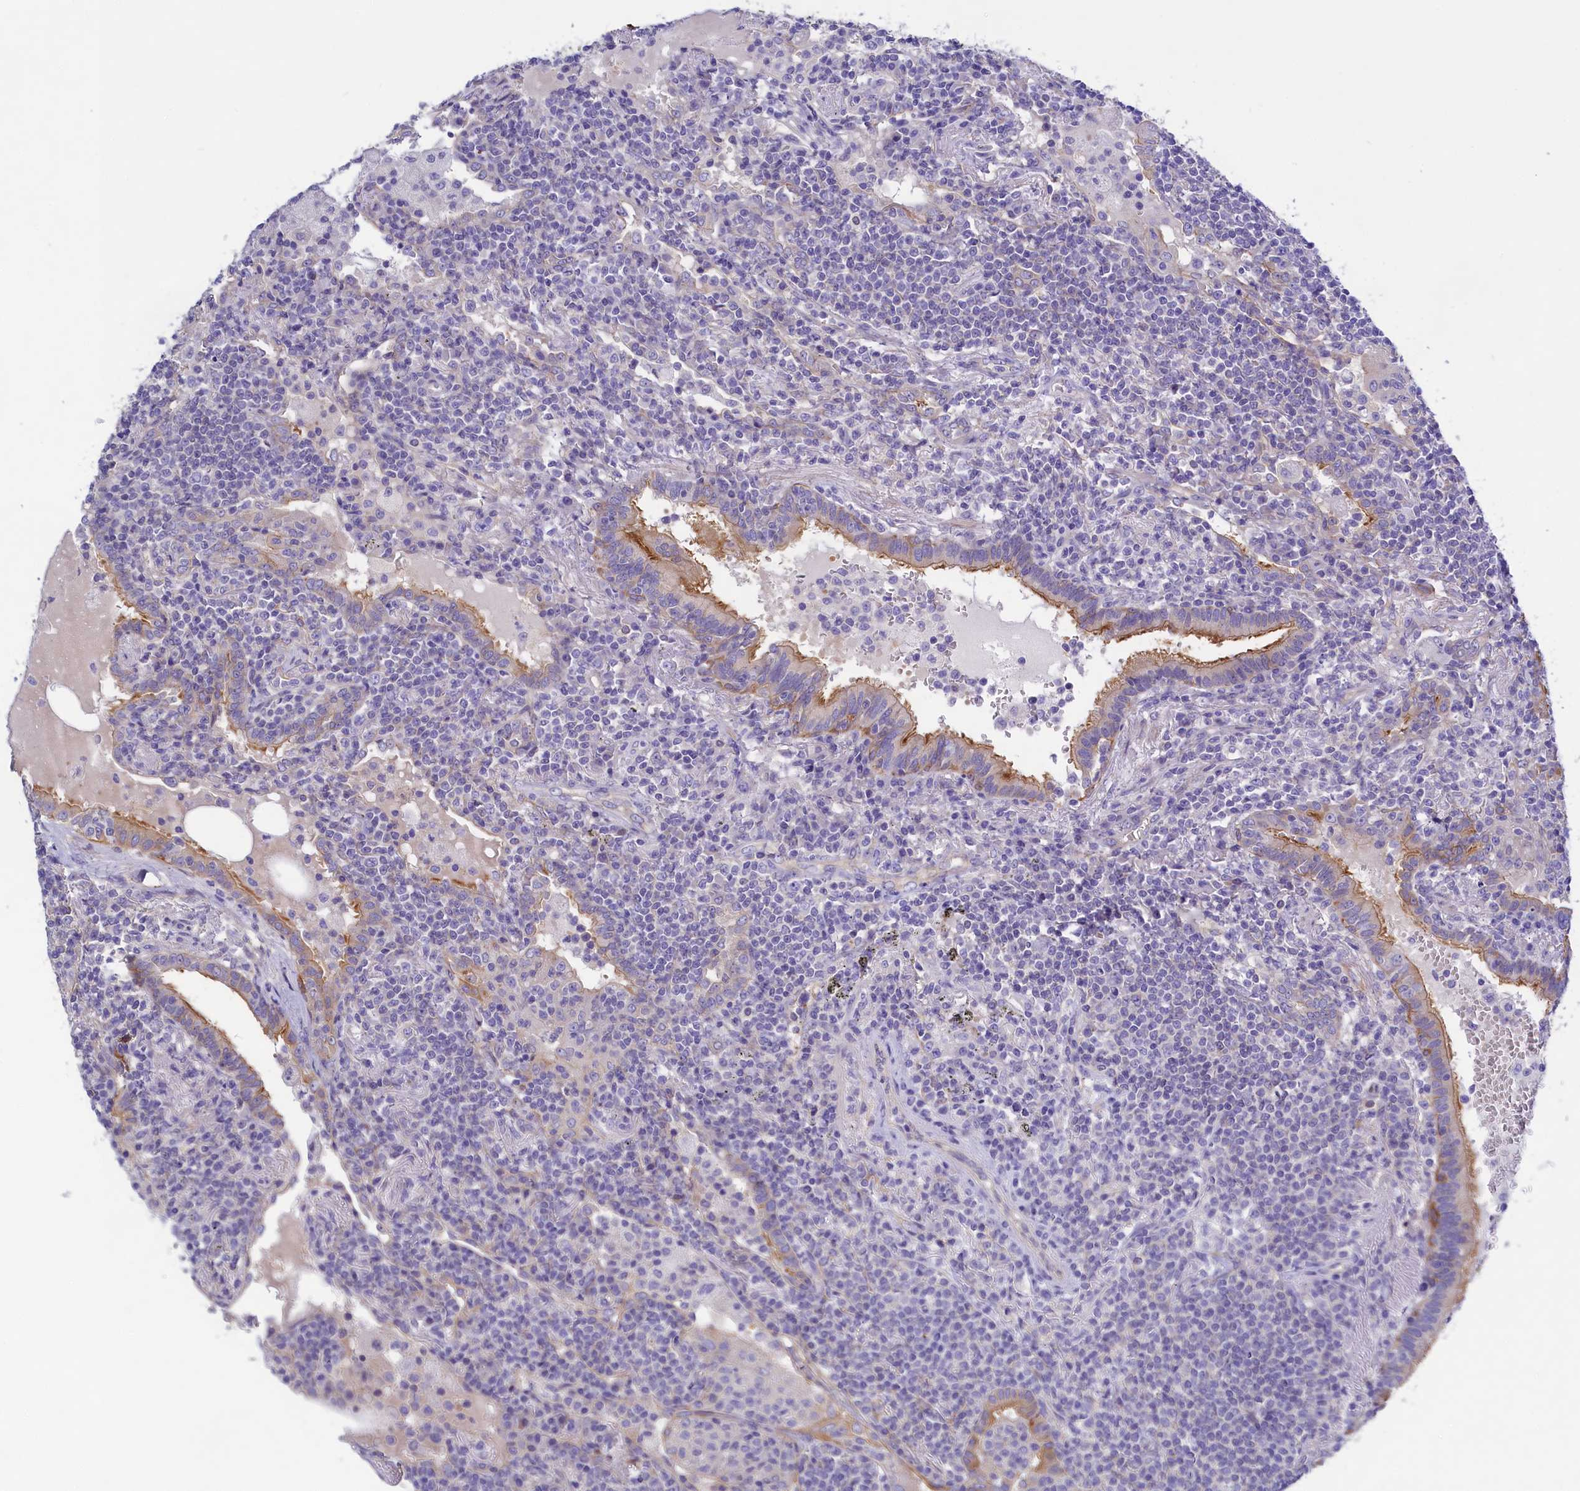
{"staining": {"intensity": "negative", "quantity": "none", "location": "none"}, "tissue": "lymphoma", "cell_type": "Tumor cells", "image_type": "cancer", "snomed": [{"axis": "morphology", "description": "Malignant lymphoma, non-Hodgkin's type, Low grade"}, {"axis": "topography", "description": "Lung"}], "caption": "Immunohistochemical staining of human low-grade malignant lymphoma, non-Hodgkin's type reveals no significant expression in tumor cells.", "gene": "PPP1R13L", "patient": {"sex": "female", "age": 71}}